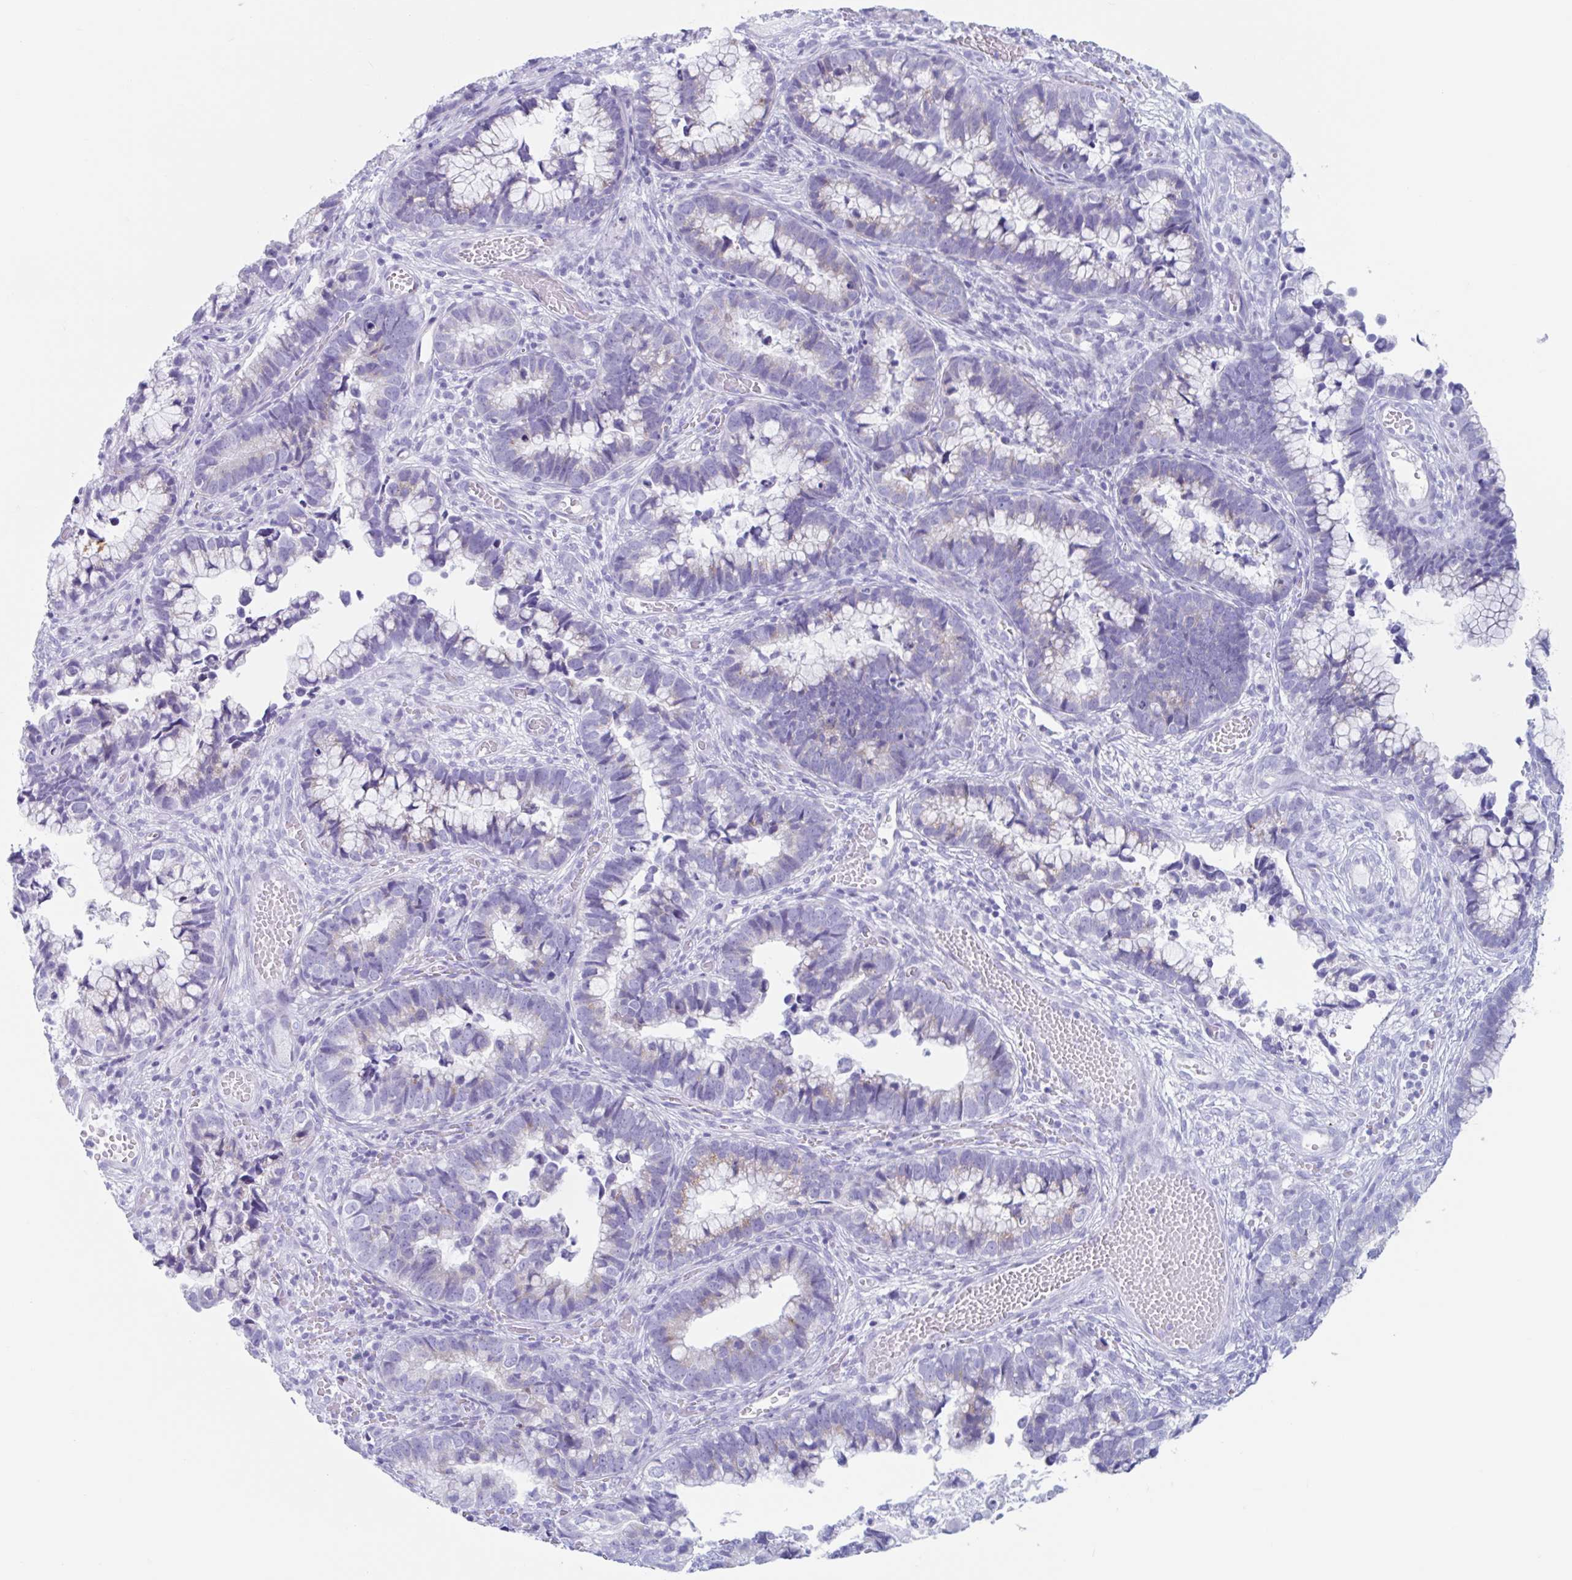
{"staining": {"intensity": "weak", "quantity": "<25%", "location": "cytoplasmic/membranous"}, "tissue": "cervical cancer", "cell_type": "Tumor cells", "image_type": "cancer", "snomed": [{"axis": "morphology", "description": "Adenocarcinoma, NOS"}, {"axis": "topography", "description": "Cervix"}], "caption": "A high-resolution micrograph shows immunohistochemistry staining of adenocarcinoma (cervical), which displays no significant expression in tumor cells. The staining was performed using DAB to visualize the protein expression in brown, while the nuclei were stained in blue with hematoxylin (Magnification: 20x).", "gene": "CPTP", "patient": {"sex": "female", "age": 44}}